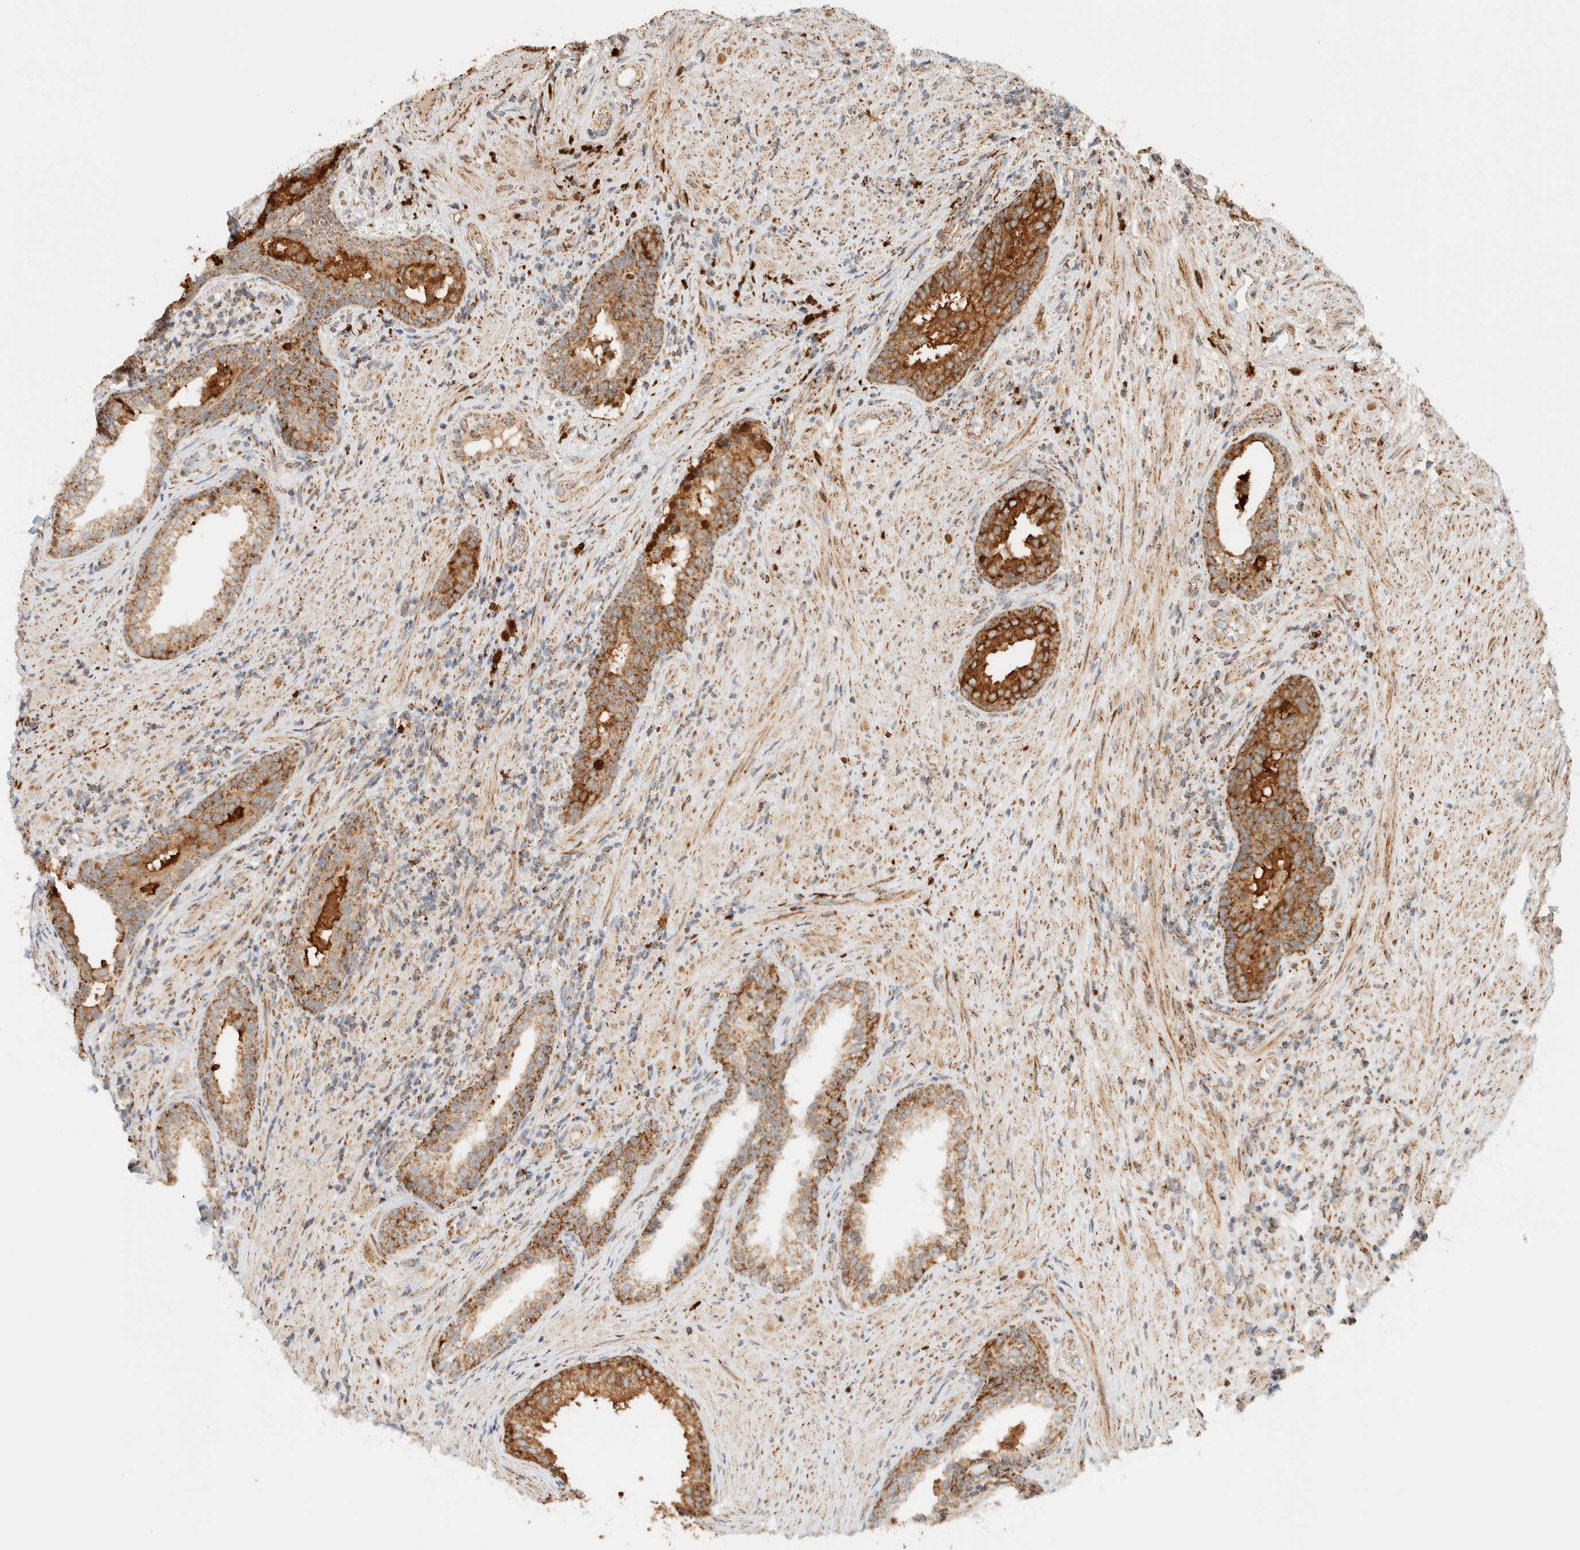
{"staining": {"intensity": "strong", "quantity": ">75%", "location": "cytoplasmic/membranous"}, "tissue": "prostate", "cell_type": "Glandular cells", "image_type": "normal", "snomed": [{"axis": "morphology", "description": "Normal tissue, NOS"}, {"axis": "topography", "description": "Prostate"}], "caption": "Benign prostate displays strong cytoplasmic/membranous expression in about >75% of glandular cells, visualized by immunohistochemistry. (DAB (3,3'-diaminobenzidine) IHC with brightfield microscopy, high magnification).", "gene": "KIFAP3", "patient": {"sex": "male", "age": 76}}